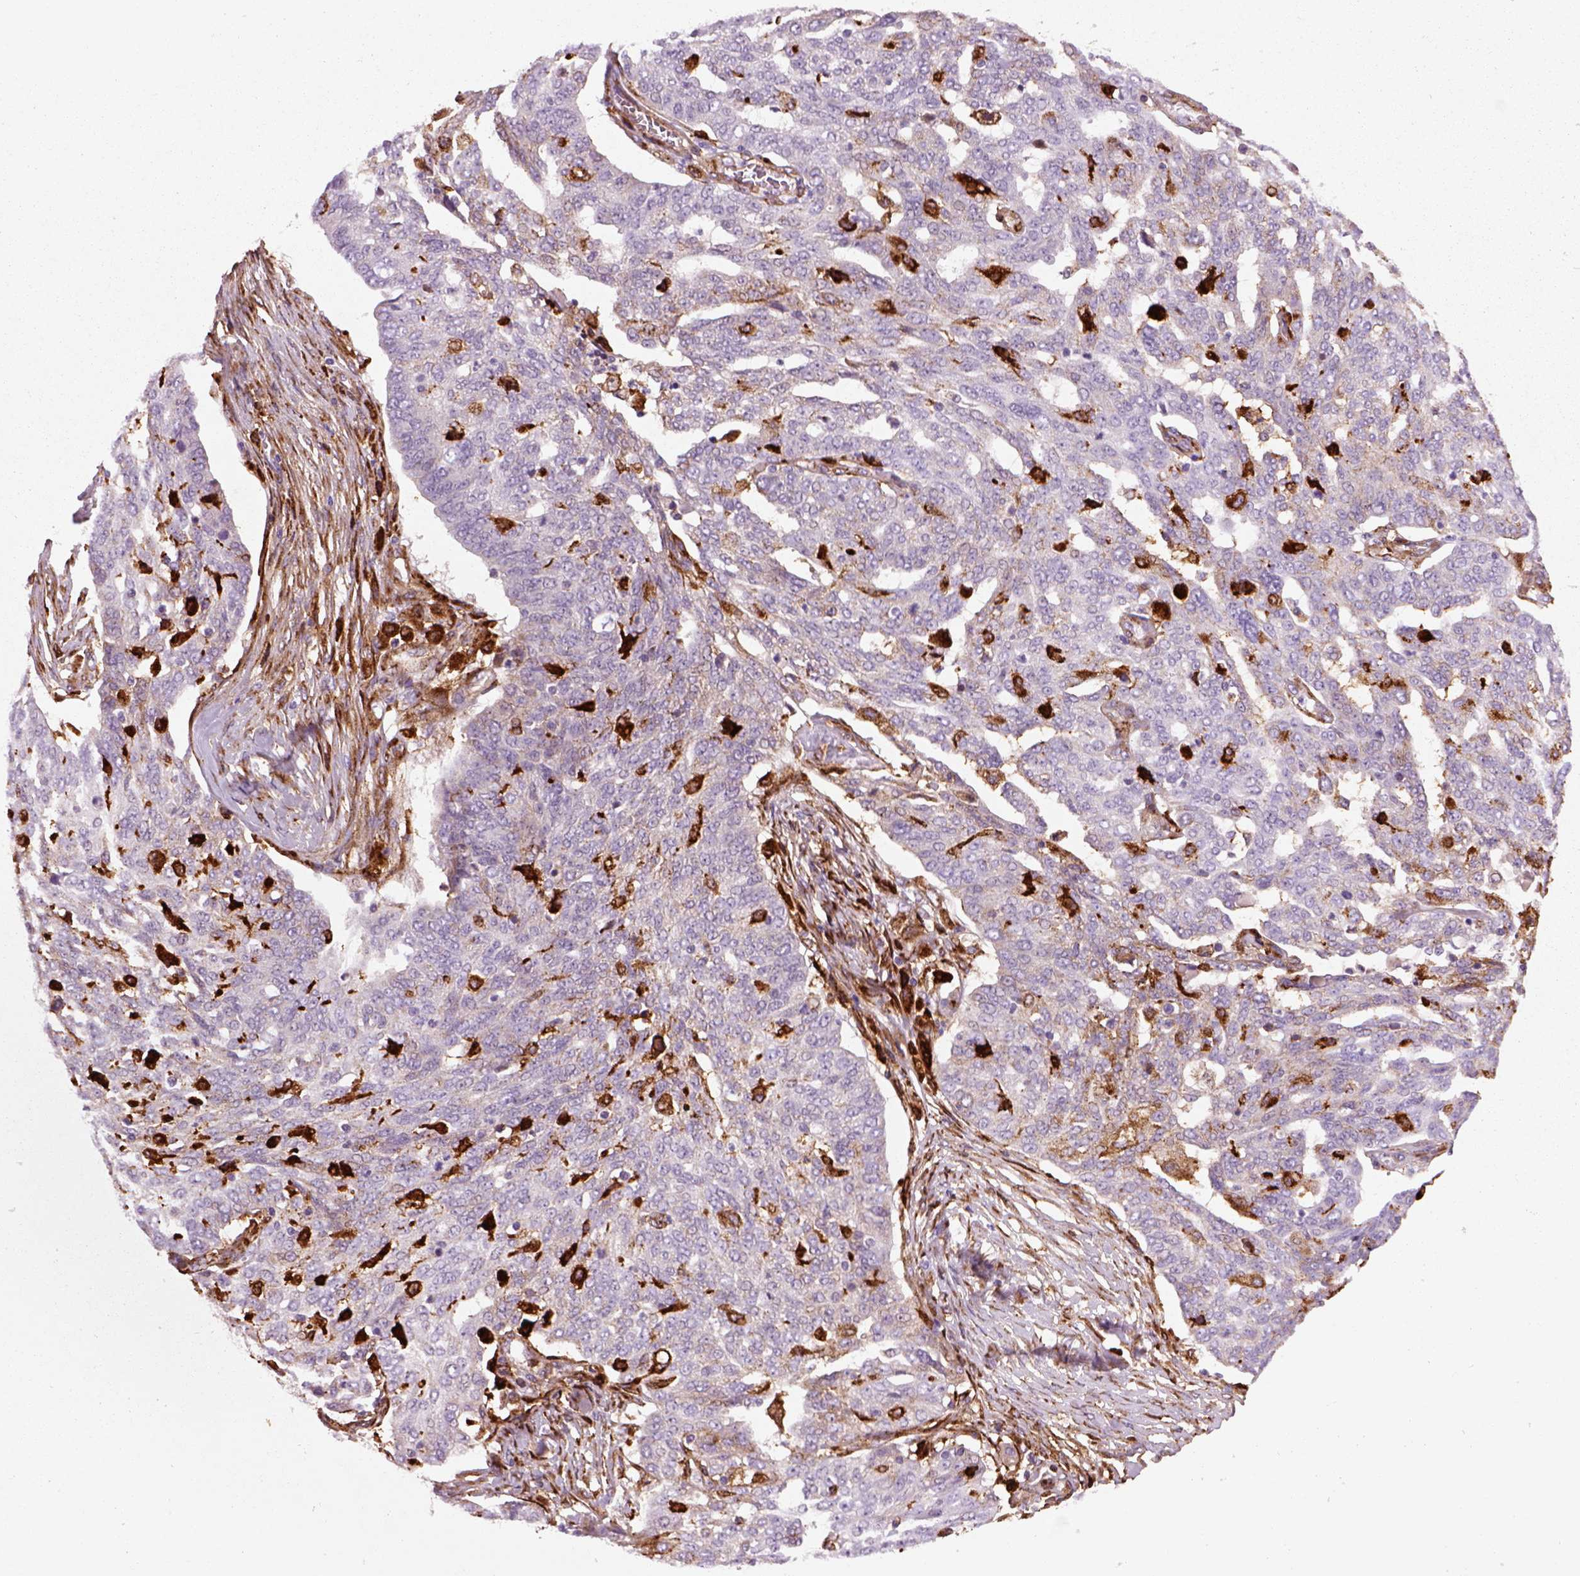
{"staining": {"intensity": "negative", "quantity": "none", "location": "none"}, "tissue": "ovarian cancer", "cell_type": "Tumor cells", "image_type": "cancer", "snomed": [{"axis": "morphology", "description": "Cystadenocarcinoma, serous, NOS"}, {"axis": "topography", "description": "Ovary"}], "caption": "This histopathology image is of serous cystadenocarcinoma (ovarian) stained with immunohistochemistry to label a protein in brown with the nuclei are counter-stained blue. There is no staining in tumor cells.", "gene": "MARCKS", "patient": {"sex": "female", "age": 67}}